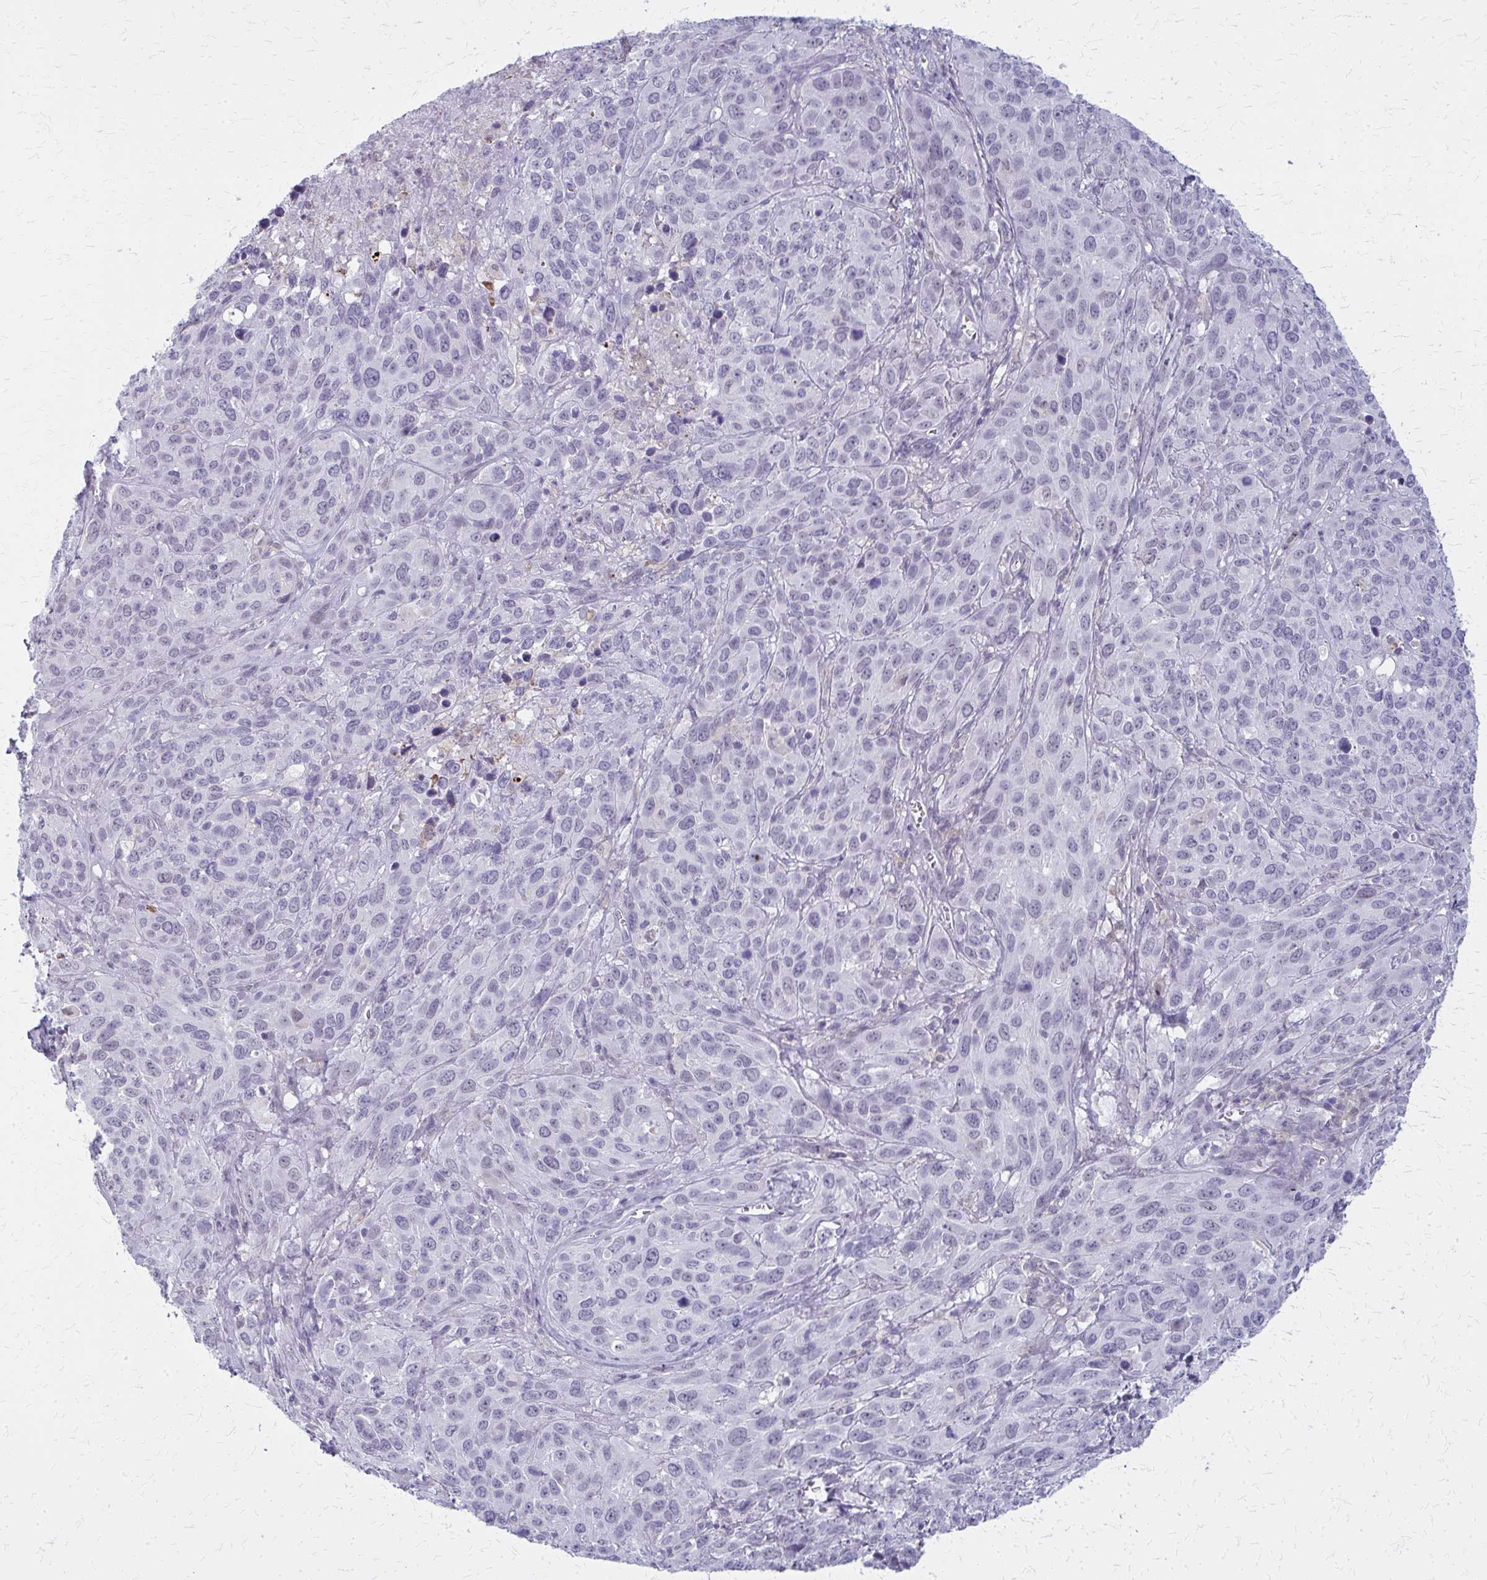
{"staining": {"intensity": "negative", "quantity": "none", "location": "none"}, "tissue": "cervical cancer", "cell_type": "Tumor cells", "image_type": "cancer", "snomed": [{"axis": "morphology", "description": "Normal tissue, NOS"}, {"axis": "morphology", "description": "Squamous cell carcinoma, NOS"}, {"axis": "topography", "description": "Cervix"}], "caption": "Human cervical cancer (squamous cell carcinoma) stained for a protein using IHC shows no positivity in tumor cells.", "gene": "CASQ2", "patient": {"sex": "female", "age": 51}}